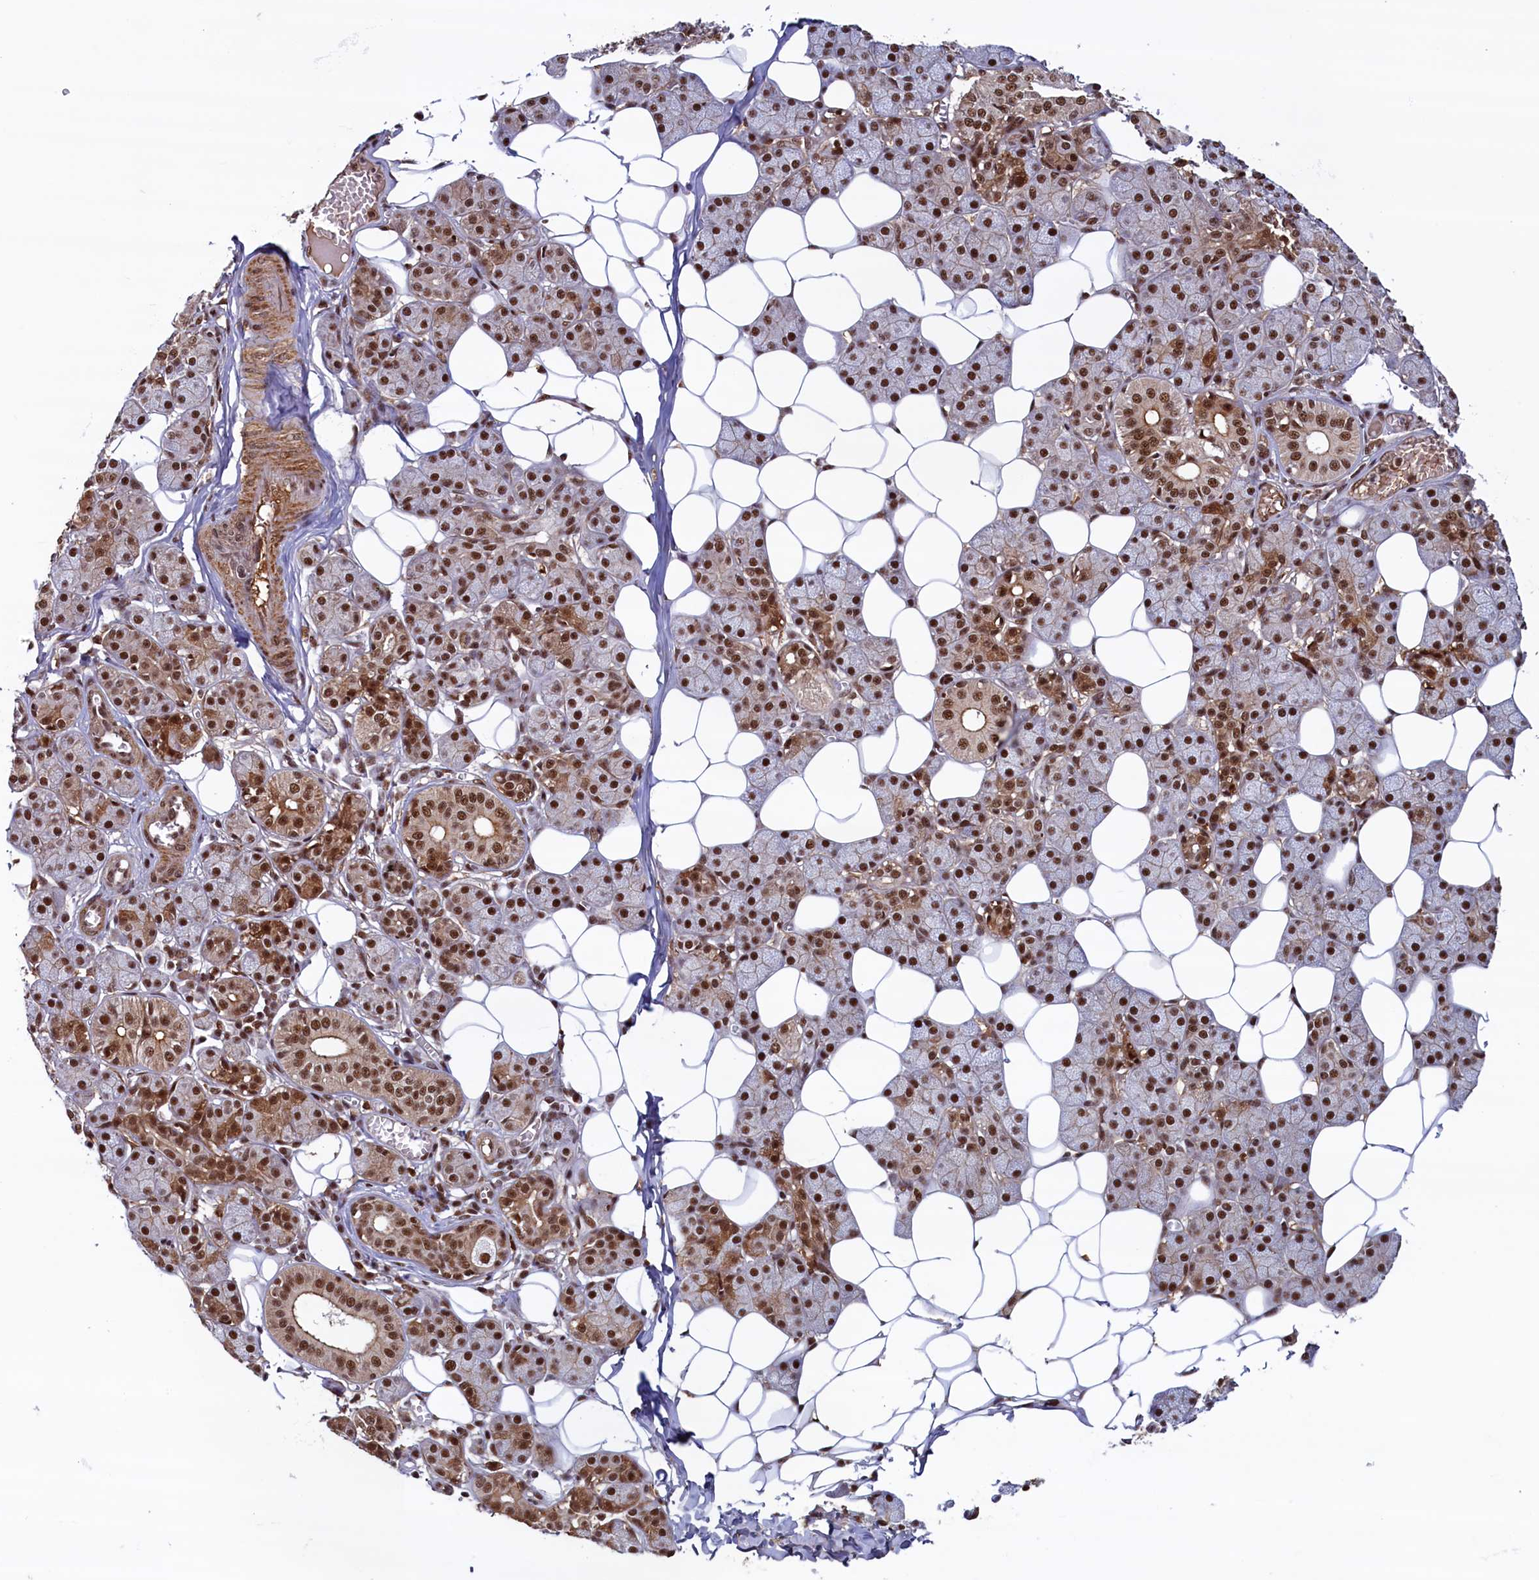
{"staining": {"intensity": "strong", "quantity": ">75%", "location": "nuclear"}, "tissue": "salivary gland", "cell_type": "Glandular cells", "image_type": "normal", "snomed": [{"axis": "morphology", "description": "Normal tissue, NOS"}, {"axis": "topography", "description": "Salivary gland"}], "caption": "A brown stain labels strong nuclear staining of a protein in glandular cells of unremarkable salivary gland. (IHC, brightfield microscopy, high magnification).", "gene": "ZC3H18", "patient": {"sex": "female", "age": 33}}